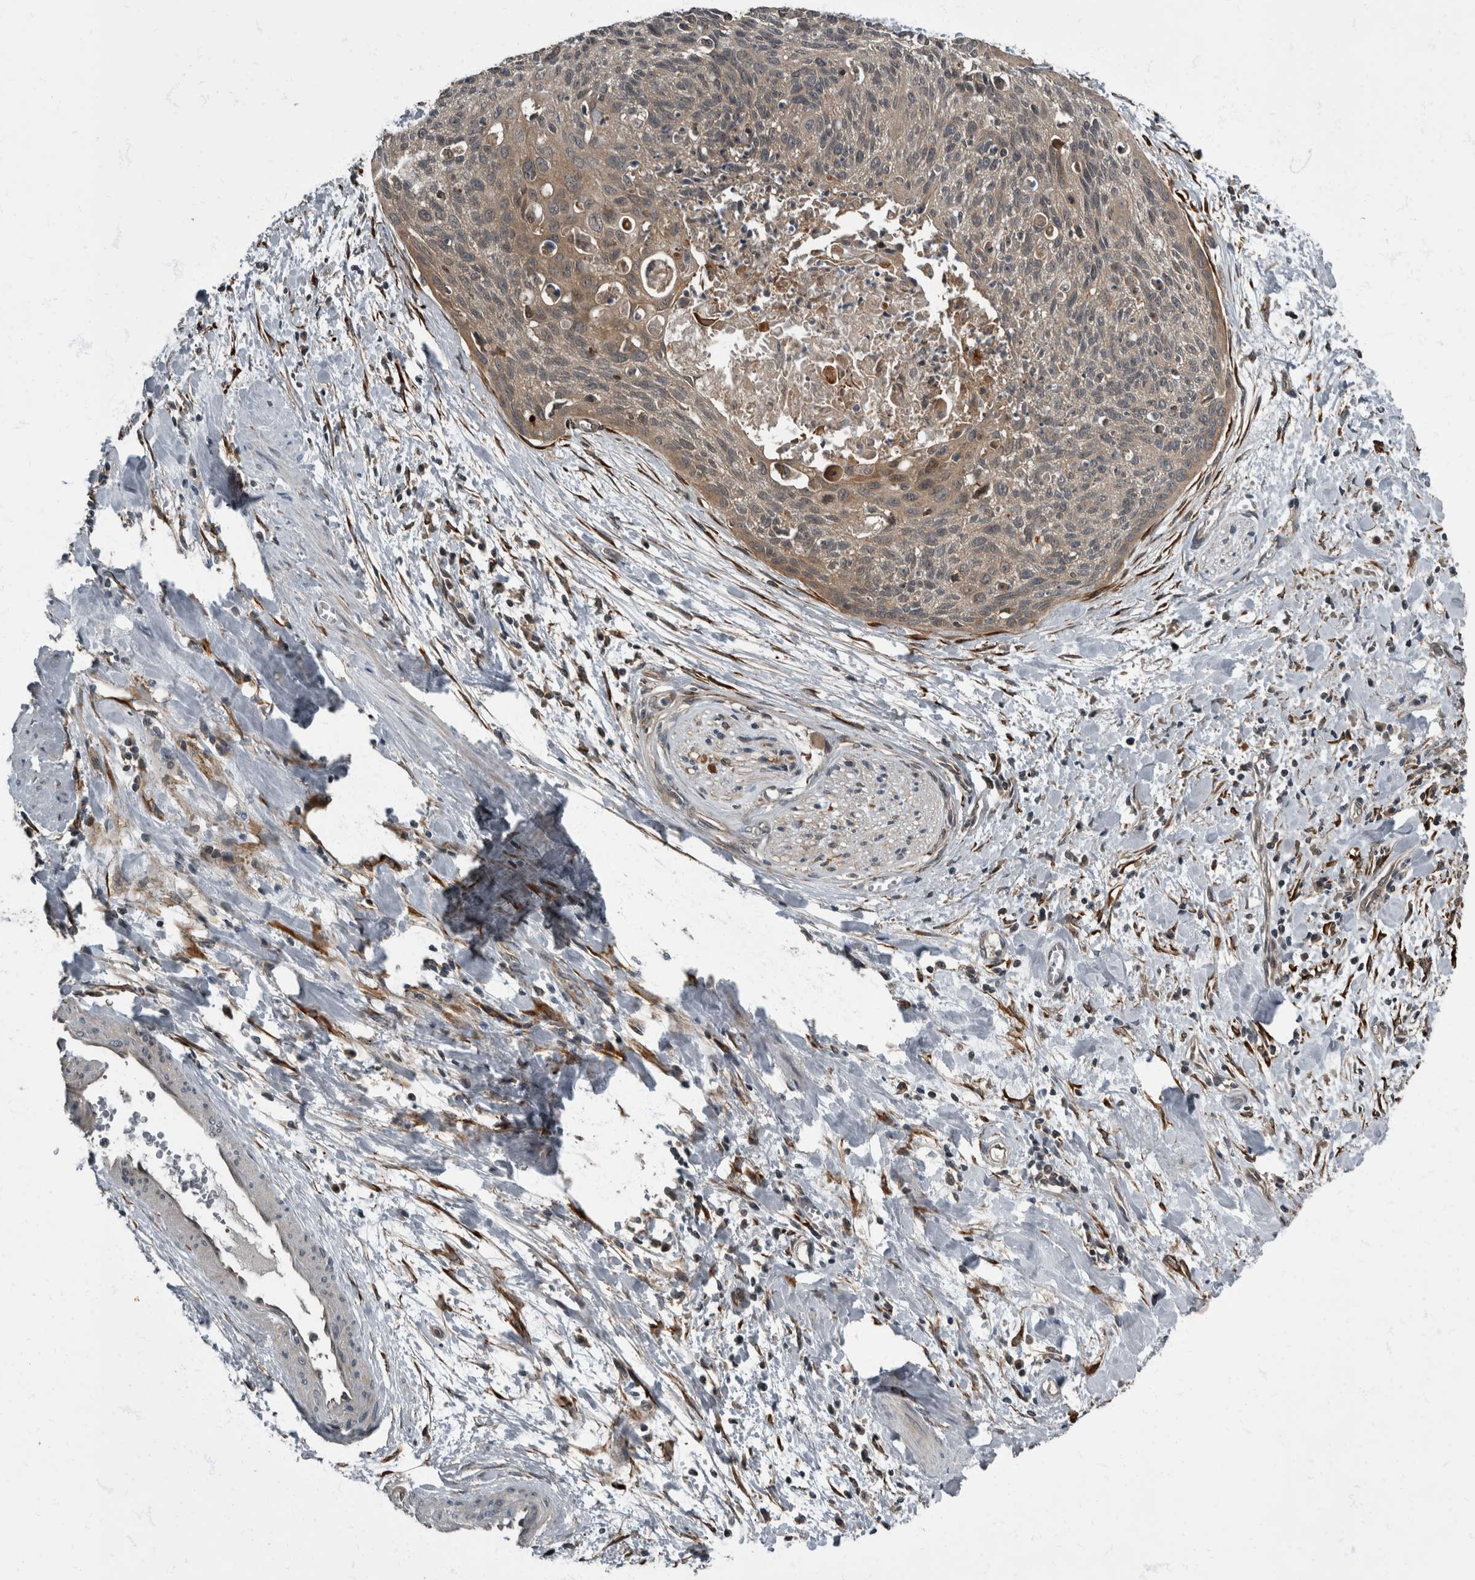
{"staining": {"intensity": "weak", "quantity": ">75%", "location": "cytoplasmic/membranous"}, "tissue": "cervical cancer", "cell_type": "Tumor cells", "image_type": "cancer", "snomed": [{"axis": "morphology", "description": "Squamous cell carcinoma, NOS"}, {"axis": "topography", "description": "Cervix"}], "caption": "An IHC image of neoplastic tissue is shown. Protein staining in brown labels weak cytoplasmic/membranous positivity in cervical cancer within tumor cells.", "gene": "RABGGTB", "patient": {"sex": "female", "age": 55}}